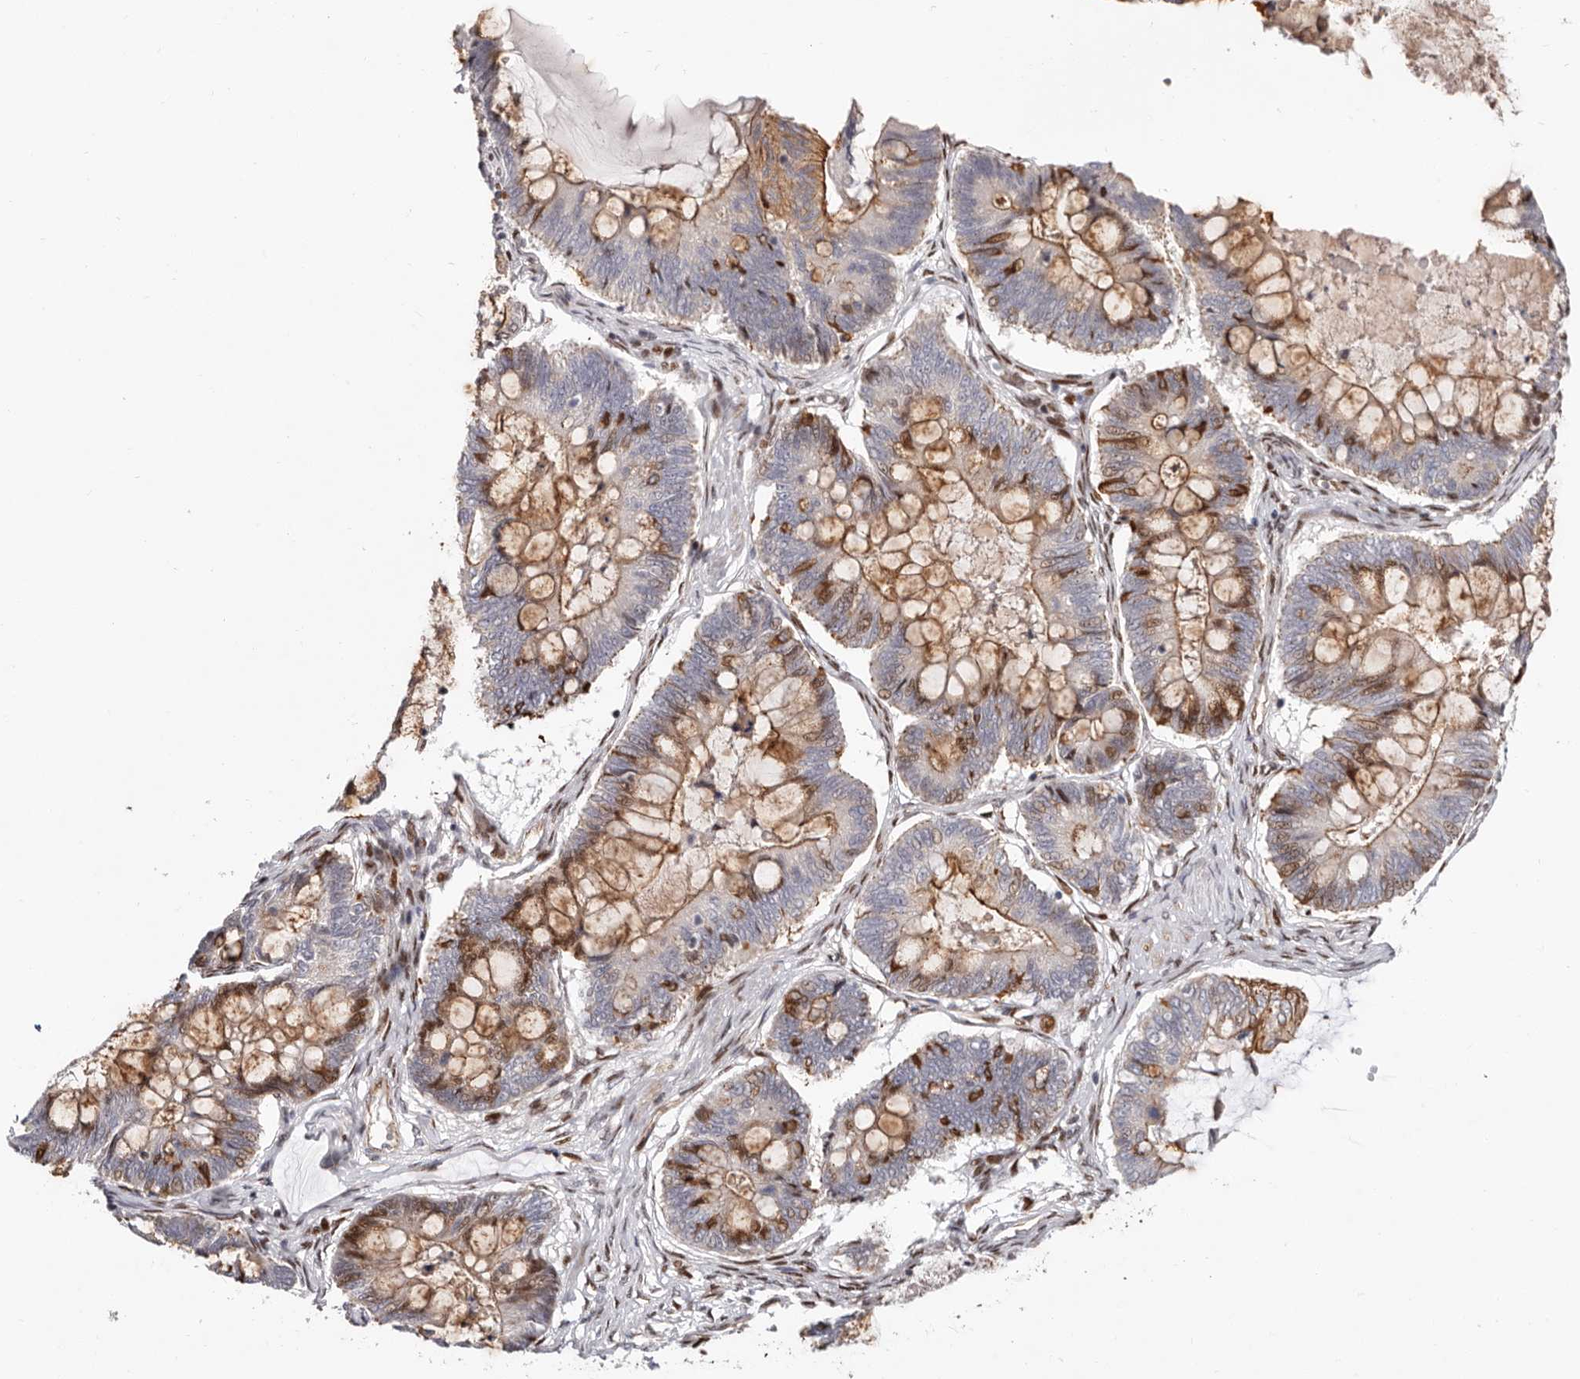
{"staining": {"intensity": "moderate", "quantity": "<25%", "location": "cytoplasmic/membranous,nuclear"}, "tissue": "ovarian cancer", "cell_type": "Tumor cells", "image_type": "cancer", "snomed": [{"axis": "morphology", "description": "Cystadenocarcinoma, mucinous, NOS"}, {"axis": "topography", "description": "Ovary"}], "caption": "This is a photomicrograph of immunohistochemistry (IHC) staining of ovarian mucinous cystadenocarcinoma, which shows moderate staining in the cytoplasmic/membranous and nuclear of tumor cells.", "gene": "EPHX3", "patient": {"sex": "female", "age": 61}}